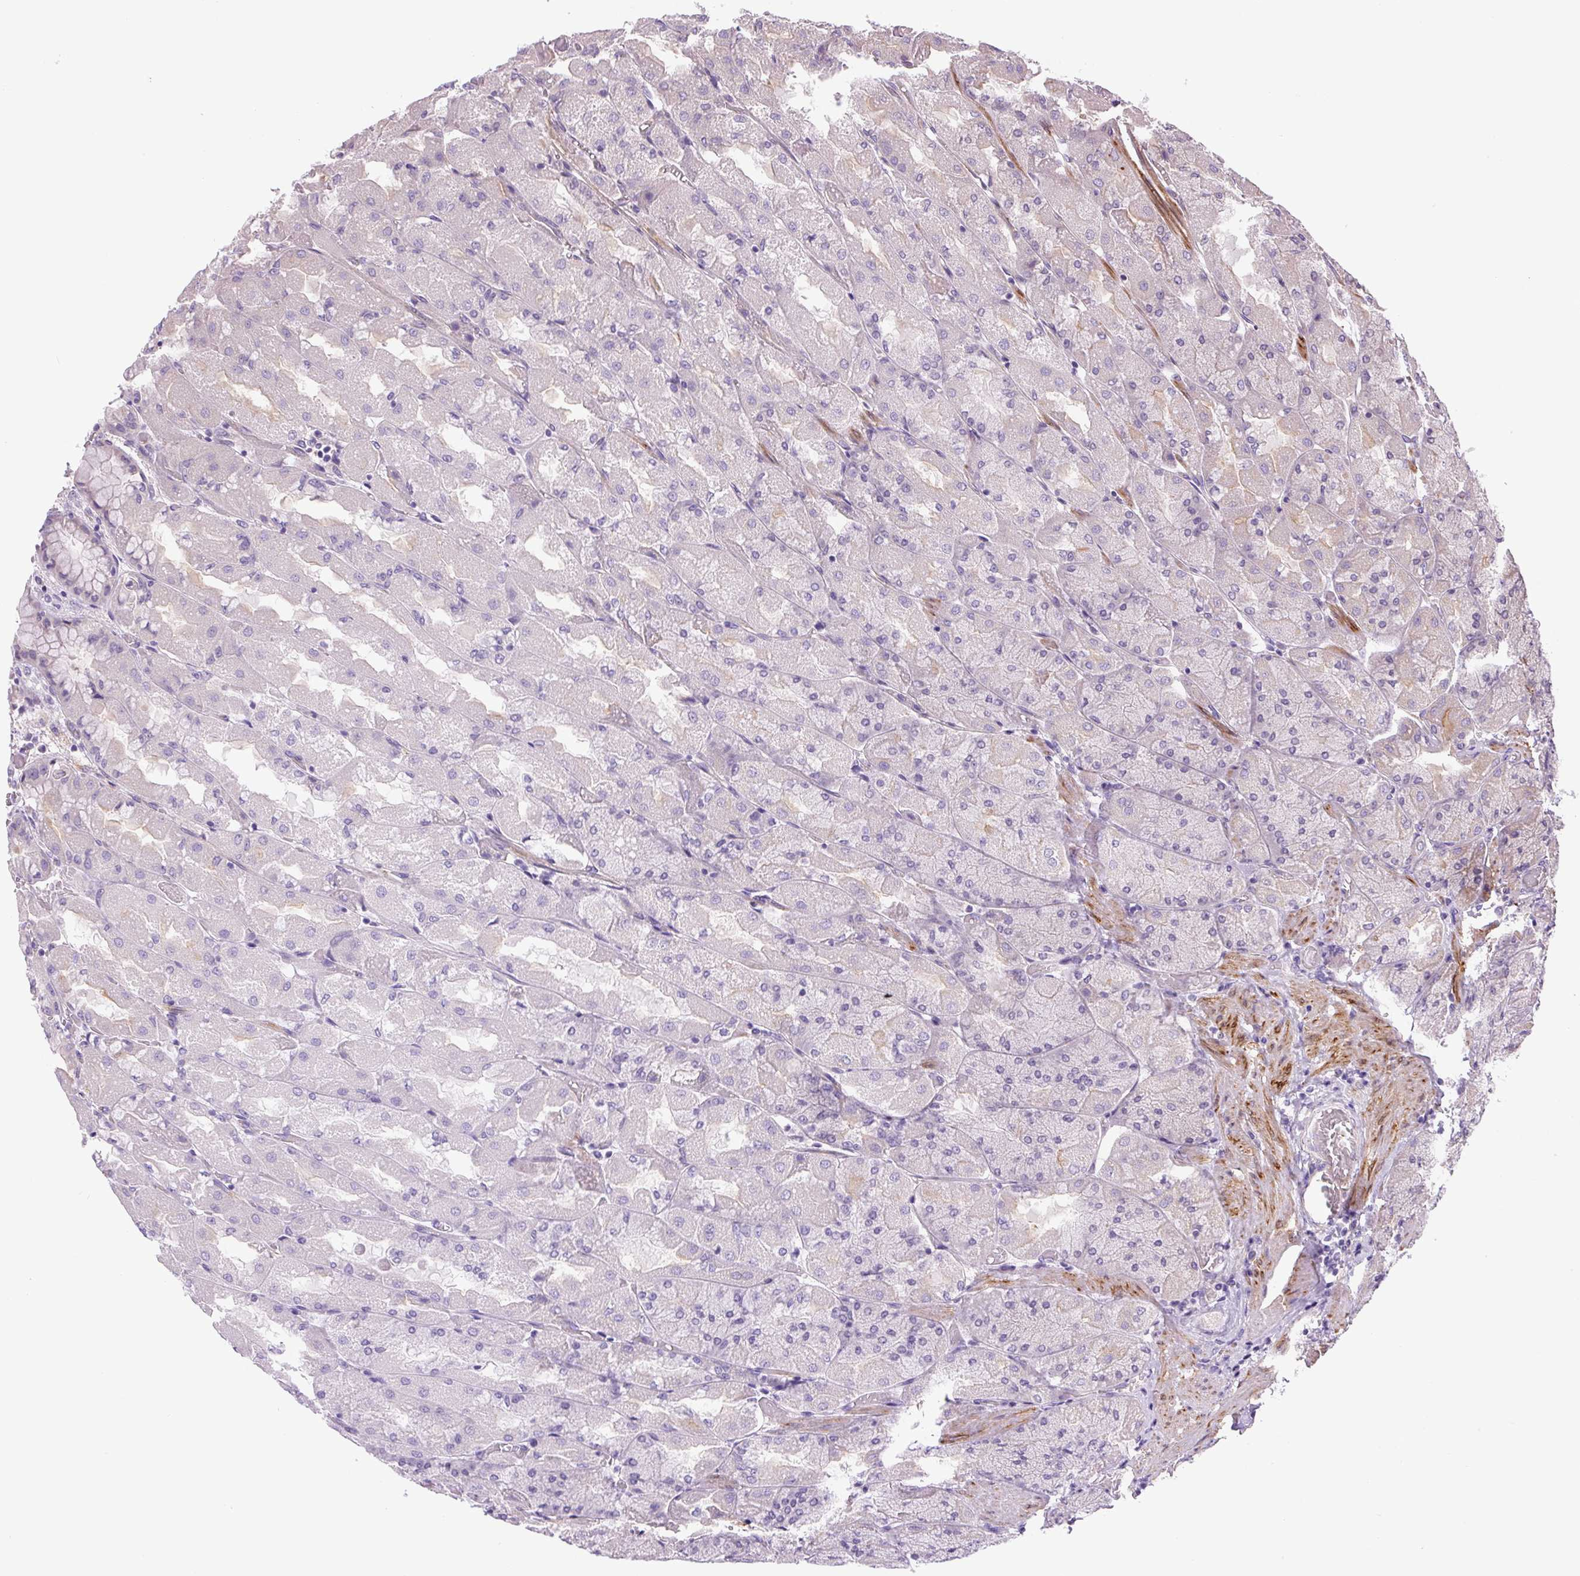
{"staining": {"intensity": "moderate", "quantity": "<25%", "location": "cytoplasmic/membranous"}, "tissue": "stomach", "cell_type": "Glandular cells", "image_type": "normal", "snomed": [{"axis": "morphology", "description": "Normal tissue, NOS"}, {"axis": "topography", "description": "Stomach"}], "caption": "Immunohistochemistry micrograph of unremarkable human stomach stained for a protein (brown), which shows low levels of moderate cytoplasmic/membranous staining in approximately <25% of glandular cells.", "gene": "SEPTIN10", "patient": {"sex": "female", "age": 61}}